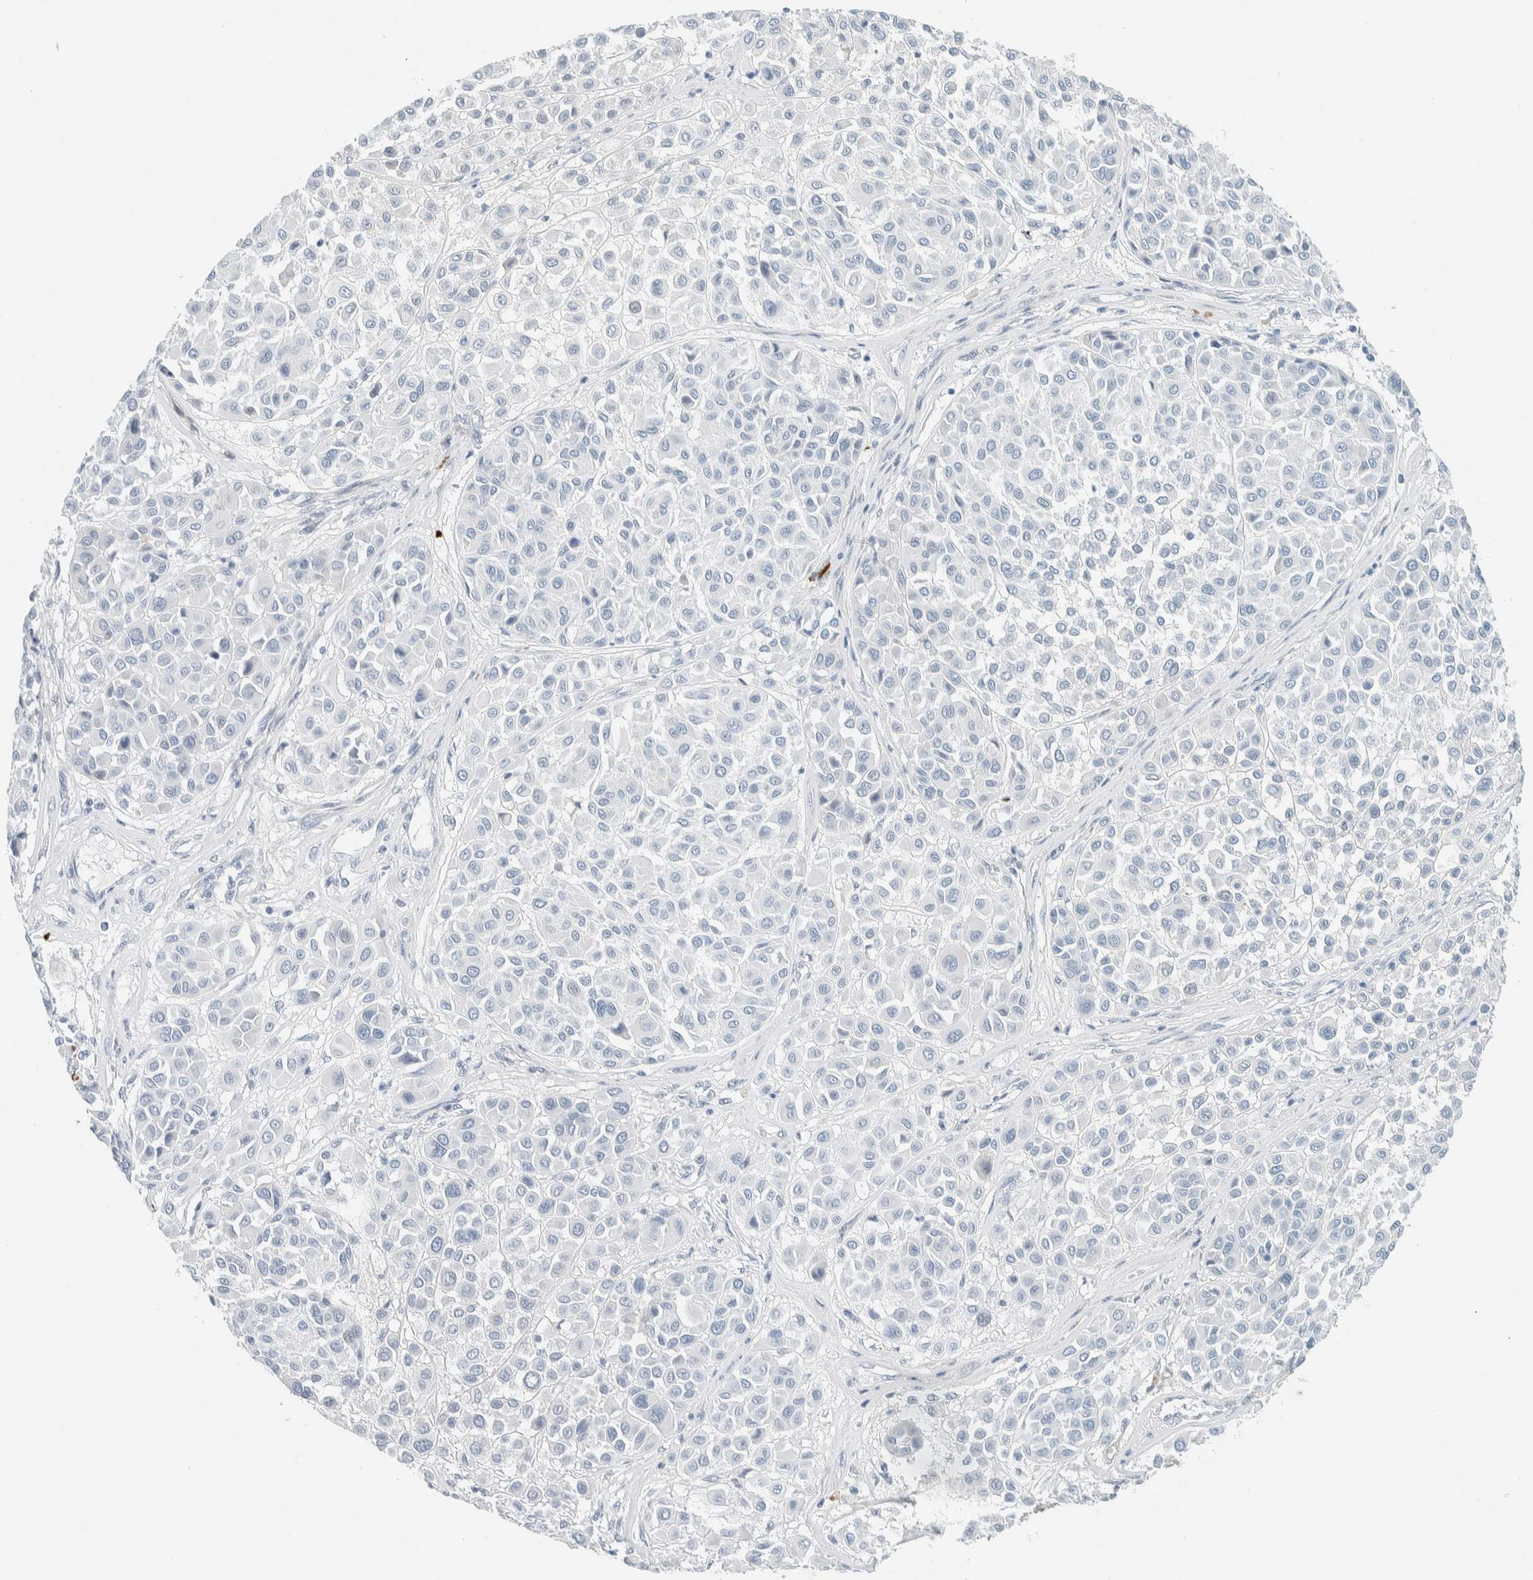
{"staining": {"intensity": "negative", "quantity": "none", "location": "none"}, "tissue": "melanoma", "cell_type": "Tumor cells", "image_type": "cancer", "snomed": [{"axis": "morphology", "description": "Malignant melanoma, Metastatic site"}, {"axis": "topography", "description": "Soft tissue"}], "caption": "The micrograph exhibits no staining of tumor cells in malignant melanoma (metastatic site).", "gene": "ARHGAP27", "patient": {"sex": "male", "age": 41}}